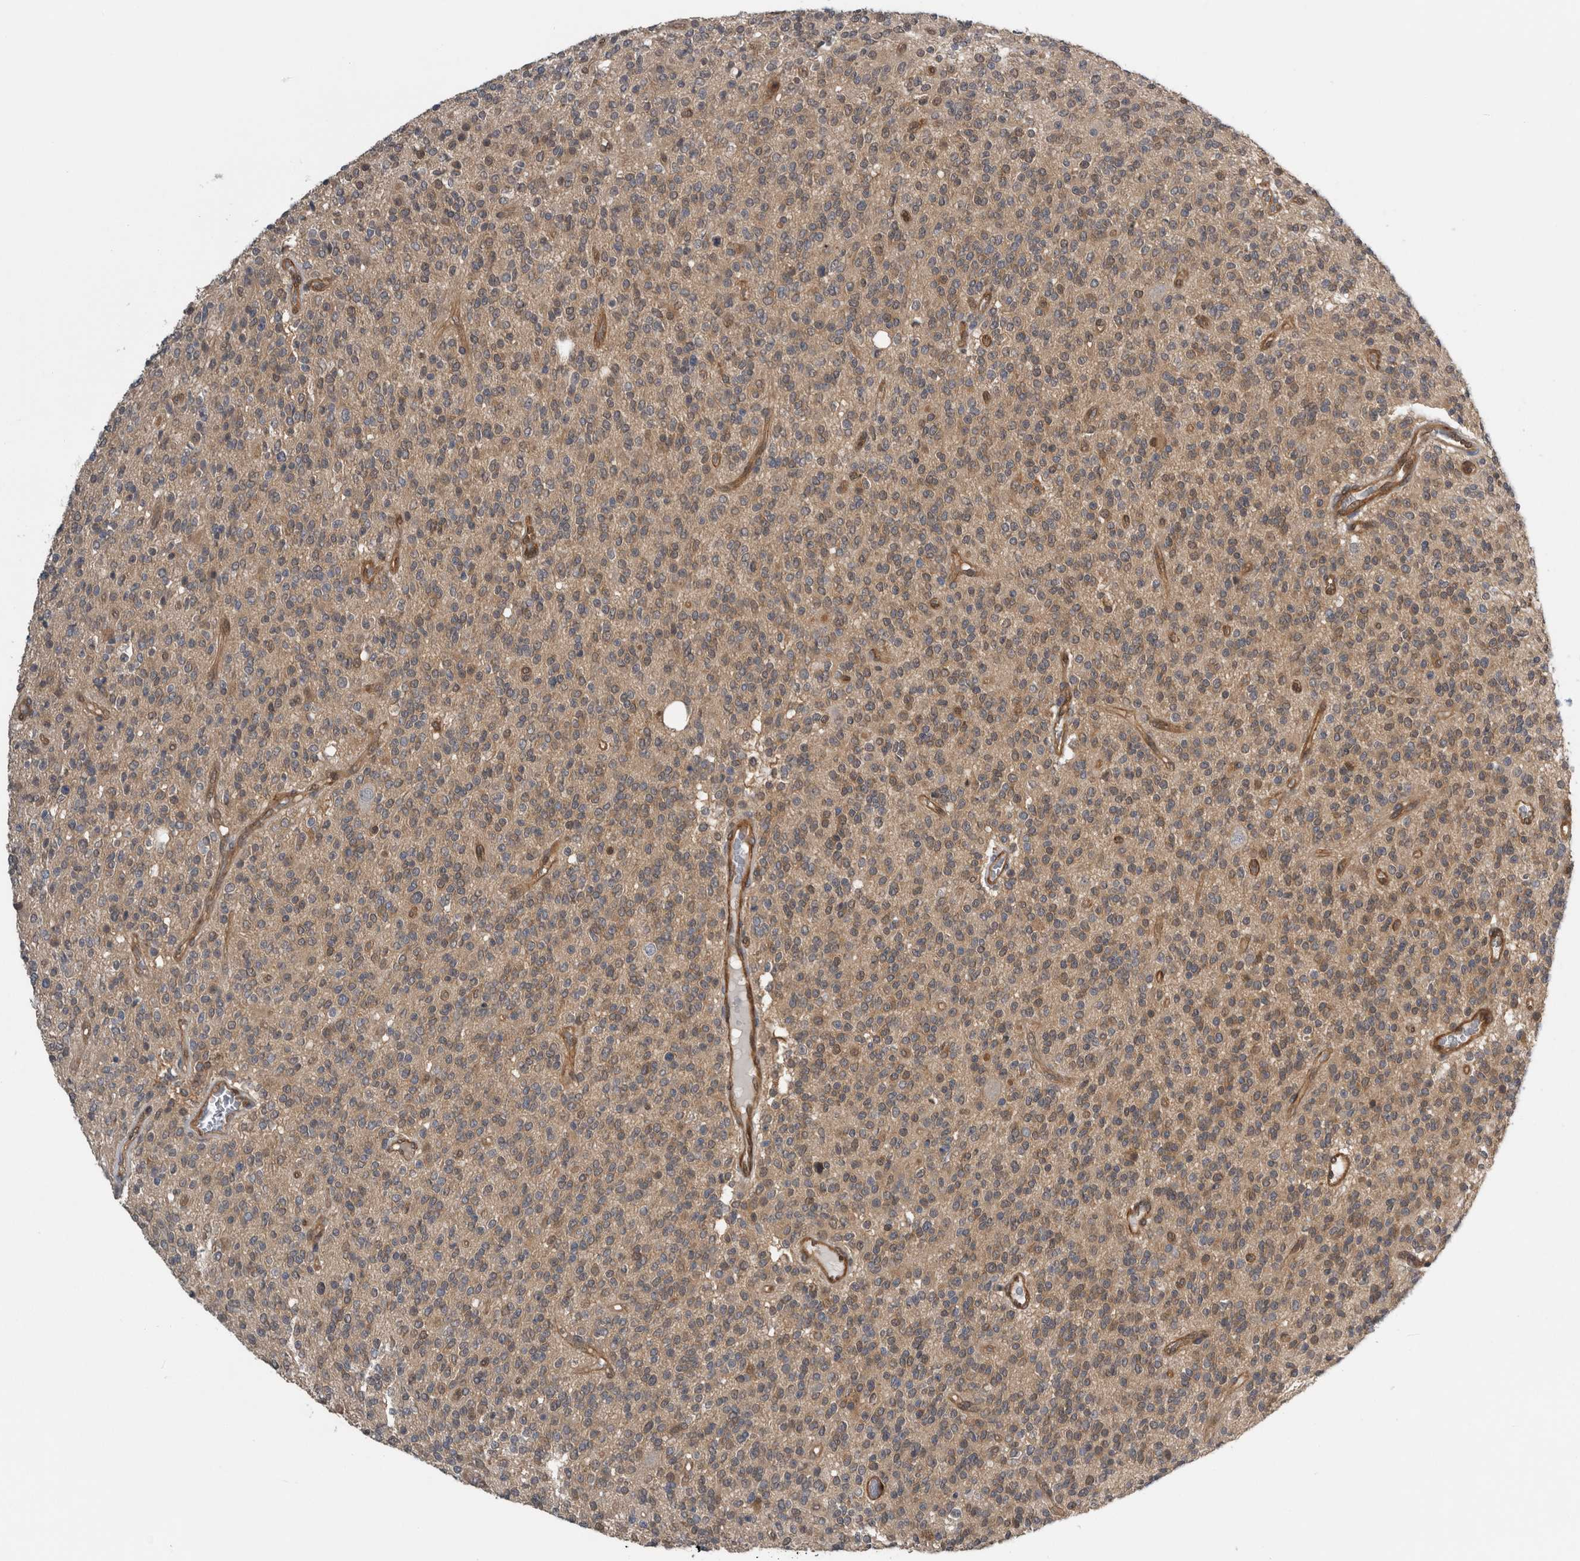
{"staining": {"intensity": "weak", "quantity": ">75%", "location": "cytoplasmic/membranous"}, "tissue": "glioma", "cell_type": "Tumor cells", "image_type": "cancer", "snomed": [{"axis": "morphology", "description": "Glioma, malignant, High grade"}, {"axis": "topography", "description": "Brain"}], "caption": "DAB (3,3'-diaminobenzidine) immunohistochemical staining of malignant high-grade glioma shows weak cytoplasmic/membranous protein positivity in about >75% of tumor cells.", "gene": "NAPRT", "patient": {"sex": "male", "age": 34}}